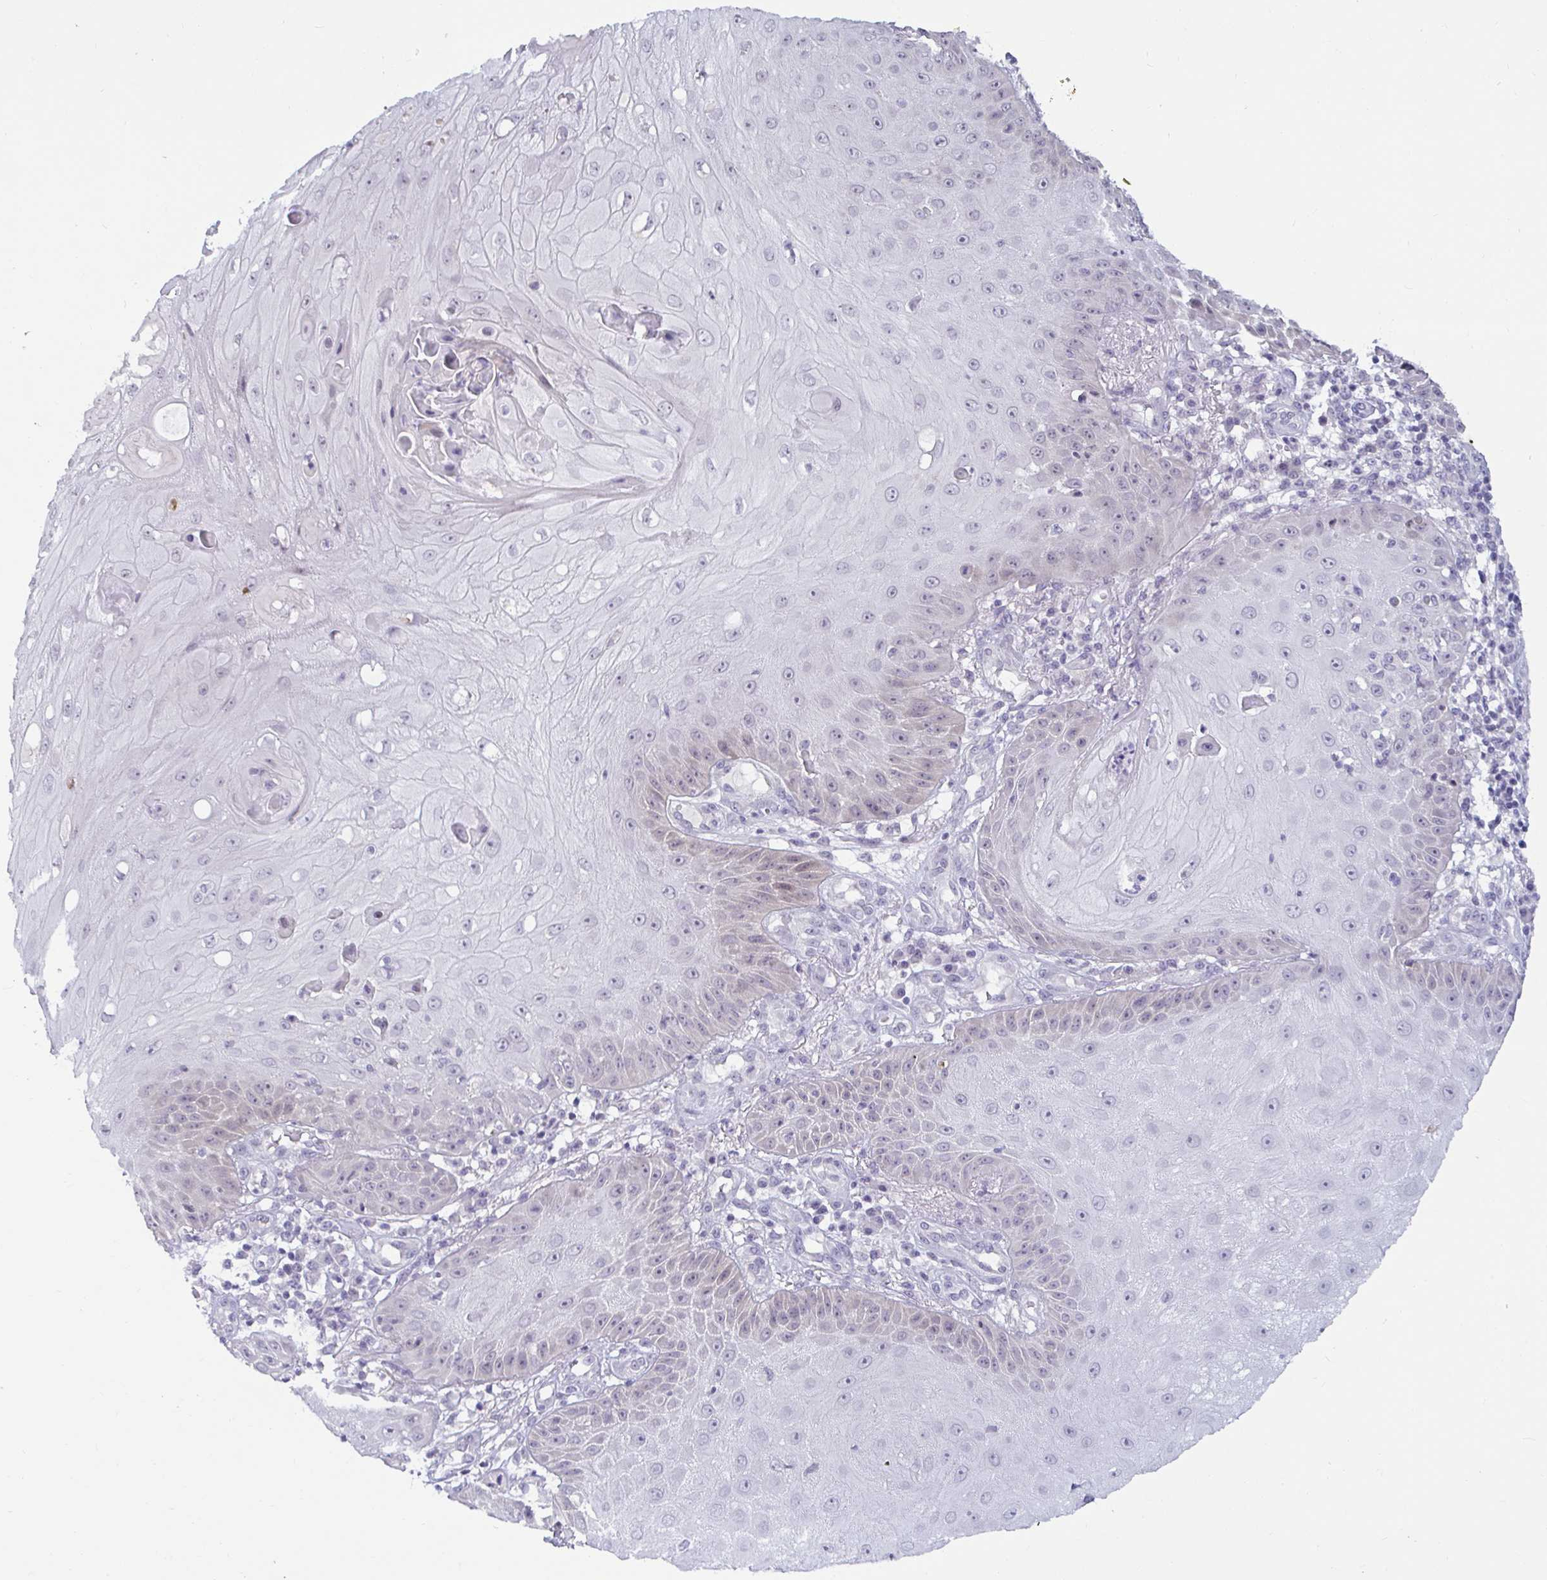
{"staining": {"intensity": "negative", "quantity": "none", "location": "none"}, "tissue": "skin cancer", "cell_type": "Tumor cells", "image_type": "cancer", "snomed": [{"axis": "morphology", "description": "Squamous cell carcinoma, NOS"}, {"axis": "topography", "description": "Skin"}], "caption": "Immunohistochemistry photomicrograph of neoplastic tissue: human squamous cell carcinoma (skin) stained with DAB (3,3'-diaminobenzidine) exhibits no significant protein positivity in tumor cells.", "gene": "GSTM1", "patient": {"sex": "male", "age": 70}}